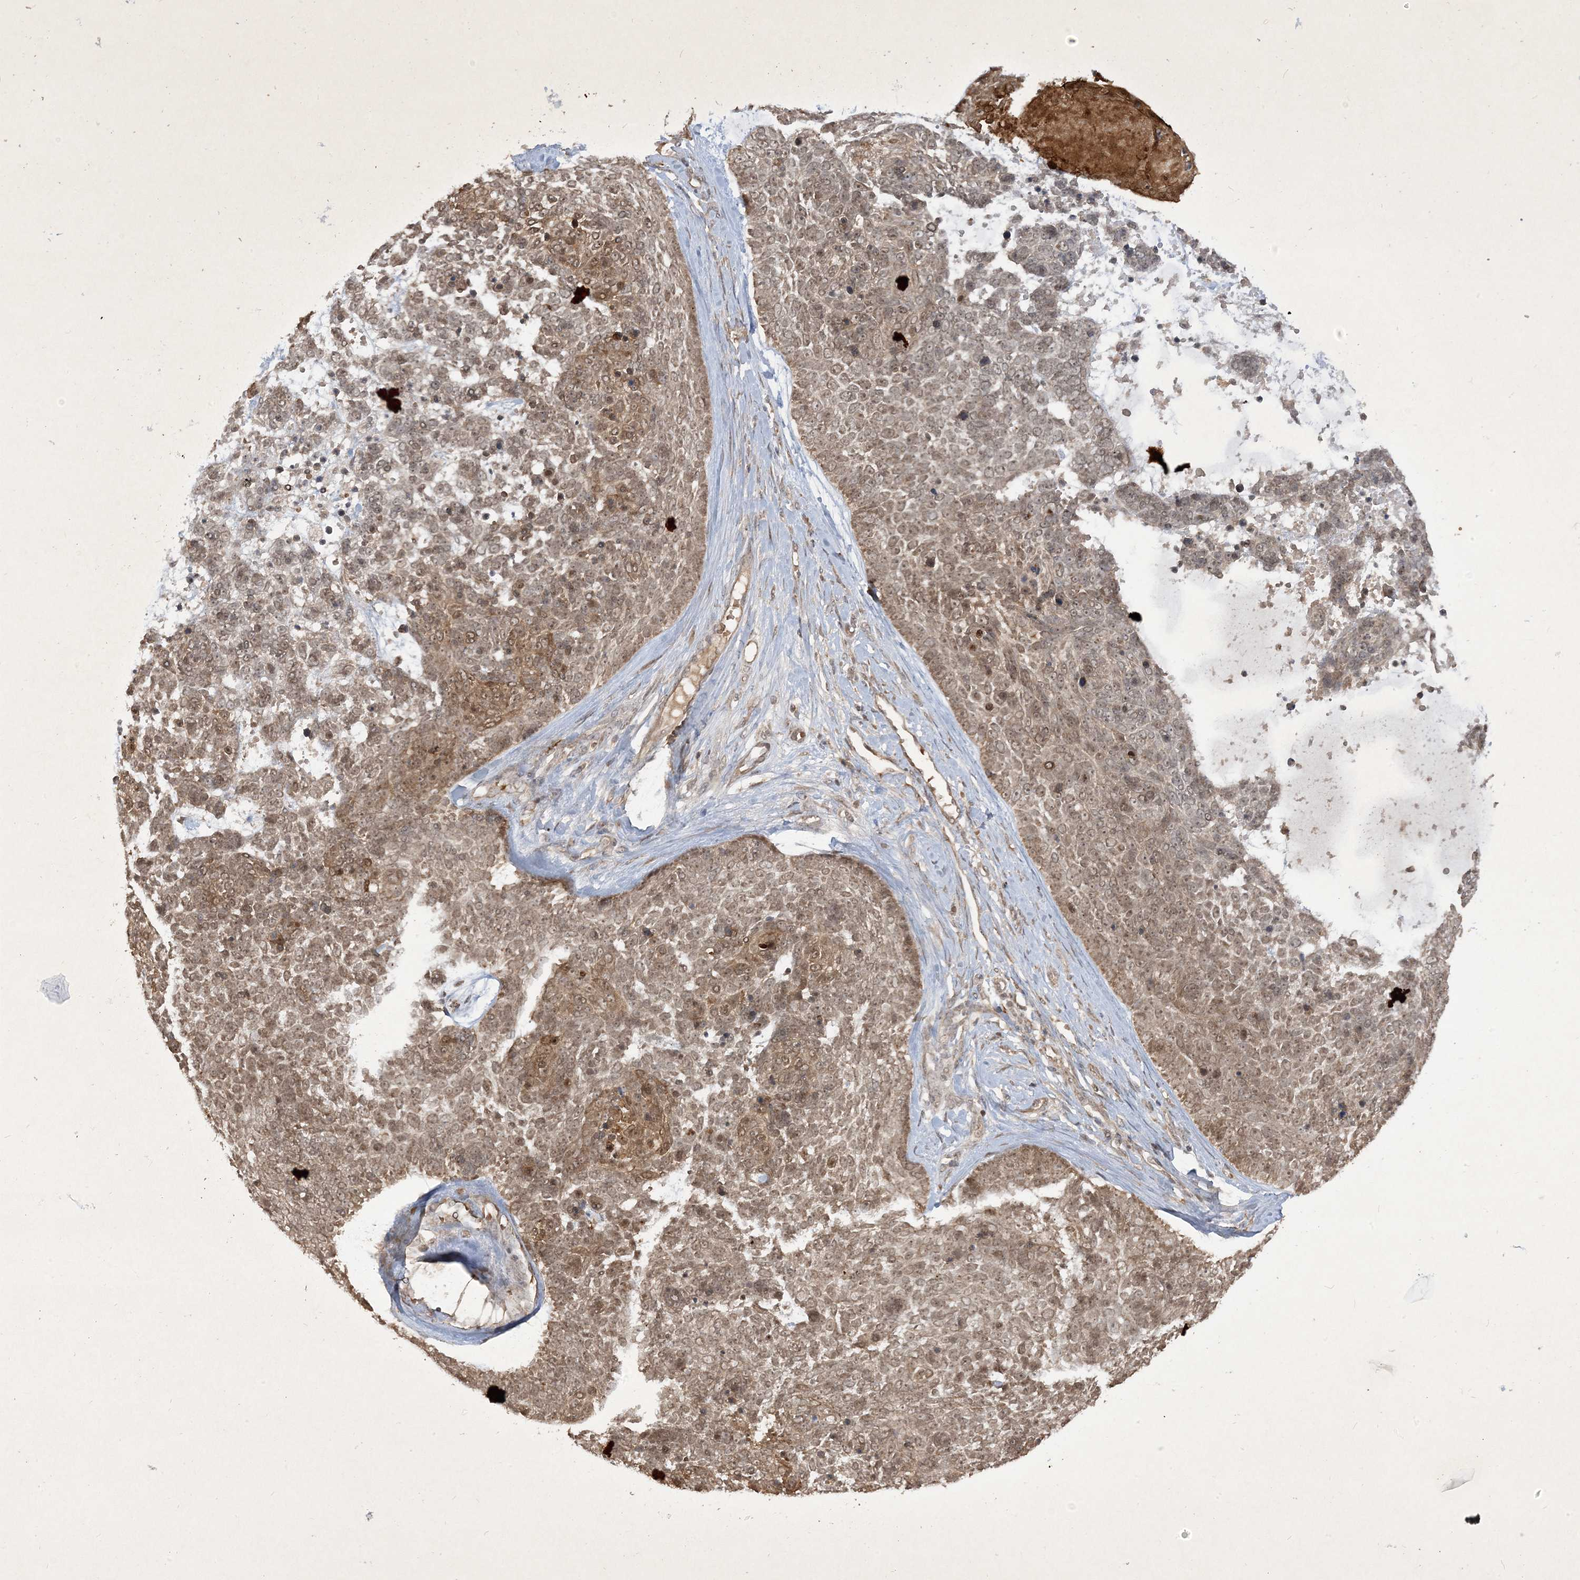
{"staining": {"intensity": "moderate", "quantity": ">75%", "location": "cytoplasmic/membranous,nuclear"}, "tissue": "skin cancer", "cell_type": "Tumor cells", "image_type": "cancer", "snomed": [{"axis": "morphology", "description": "Basal cell carcinoma"}, {"axis": "topography", "description": "Skin"}], "caption": "Moderate cytoplasmic/membranous and nuclear protein expression is identified in approximately >75% of tumor cells in skin cancer (basal cell carcinoma).", "gene": "ZNF213", "patient": {"sex": "female", "age": 81}}